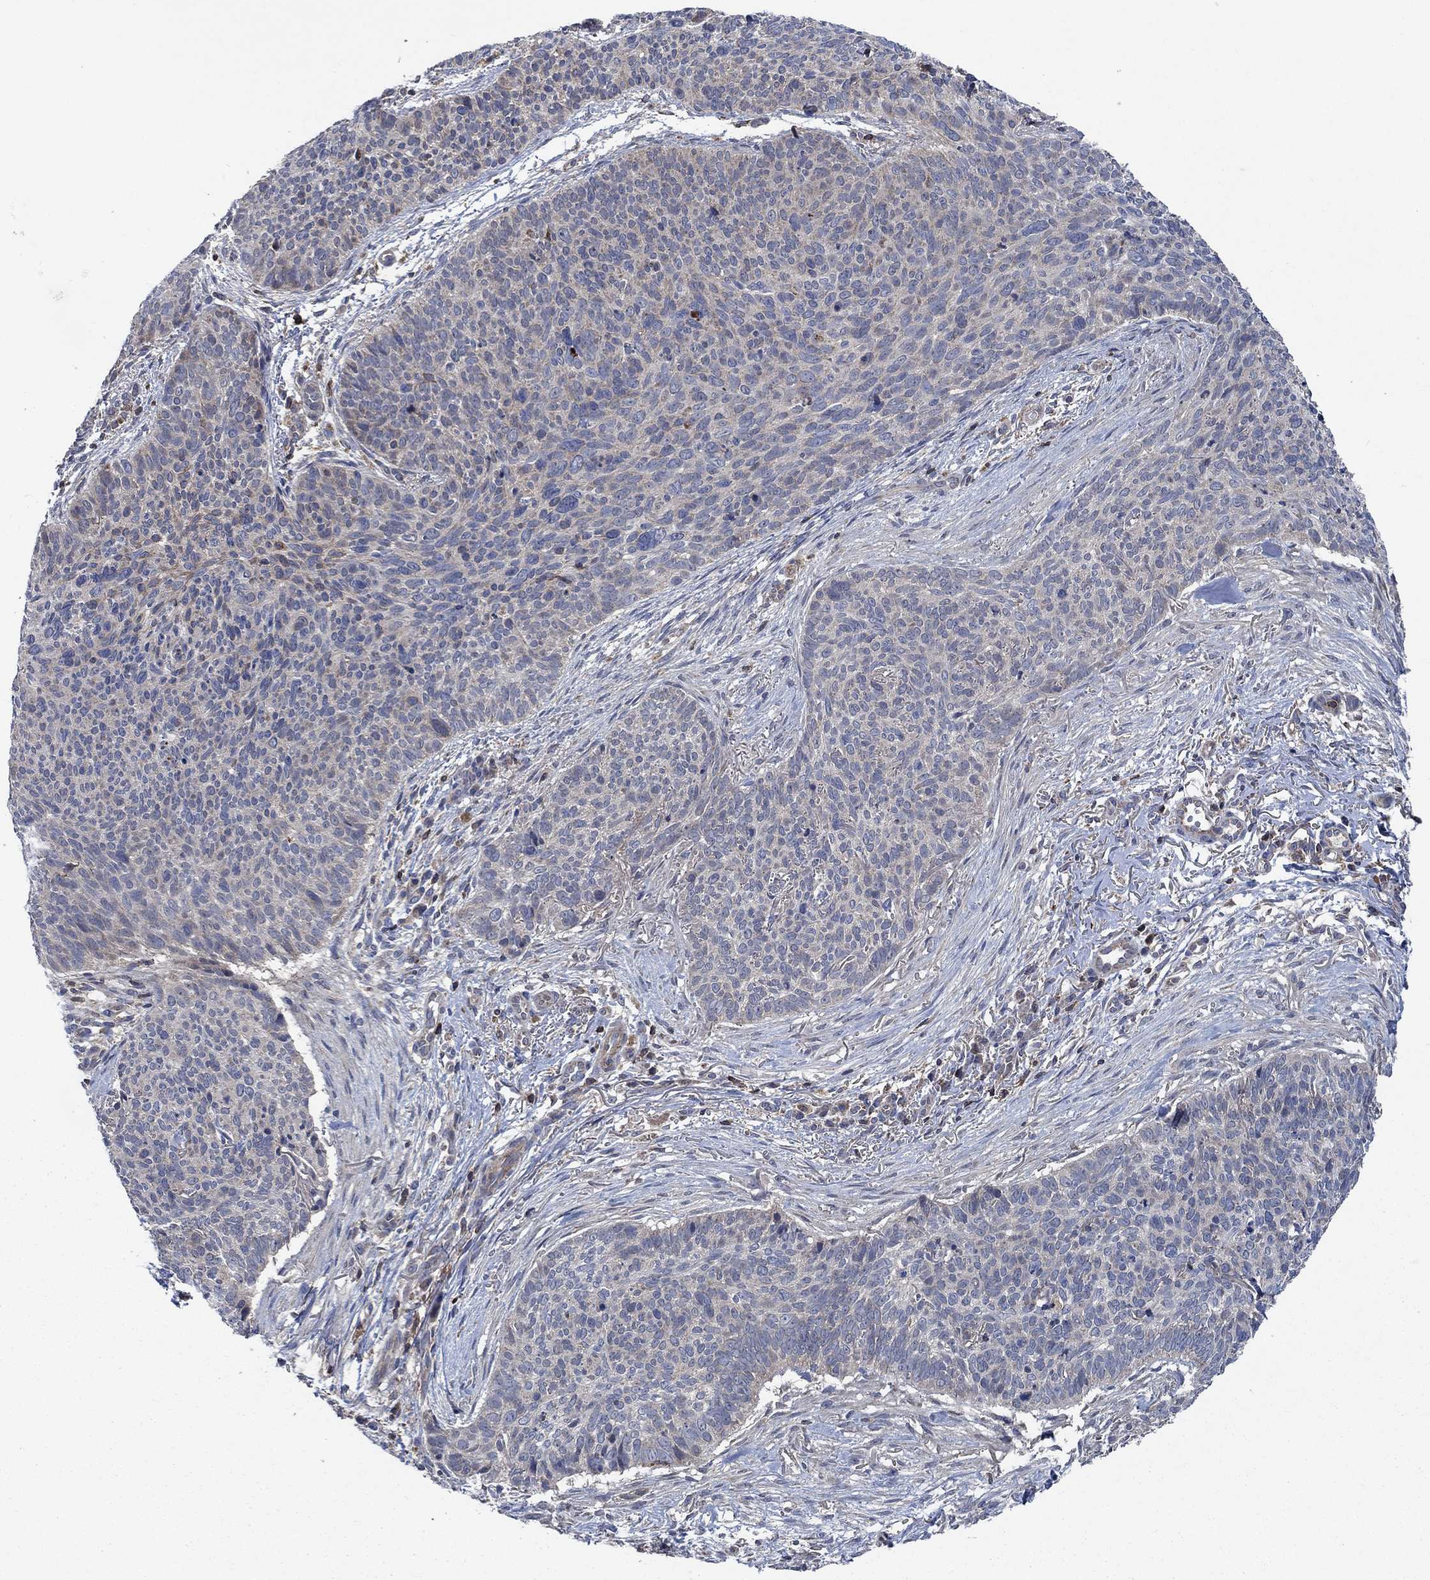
{"staining": {"intensity": "weak", "quantity": "25%-75%", "location": "cytoplasmic/membranous"}, "tissue": "skin cancer", "cell_type": "Tumor cells", "image_type": "cancer", "snomed": [{"axis": "morphology", "description": "Basal cell carcinoma"}, {"axis": "topography", "description": "Skin"}], "caption": "Immunohistochemical staining of human skin basal cell carcinoma exhibits weak cytoplasmic/membranous protein staining in approximately 25%-75% of tumor cells.", "gene": "STXBP6", "patient": {"sex": "male", "age": 64}}